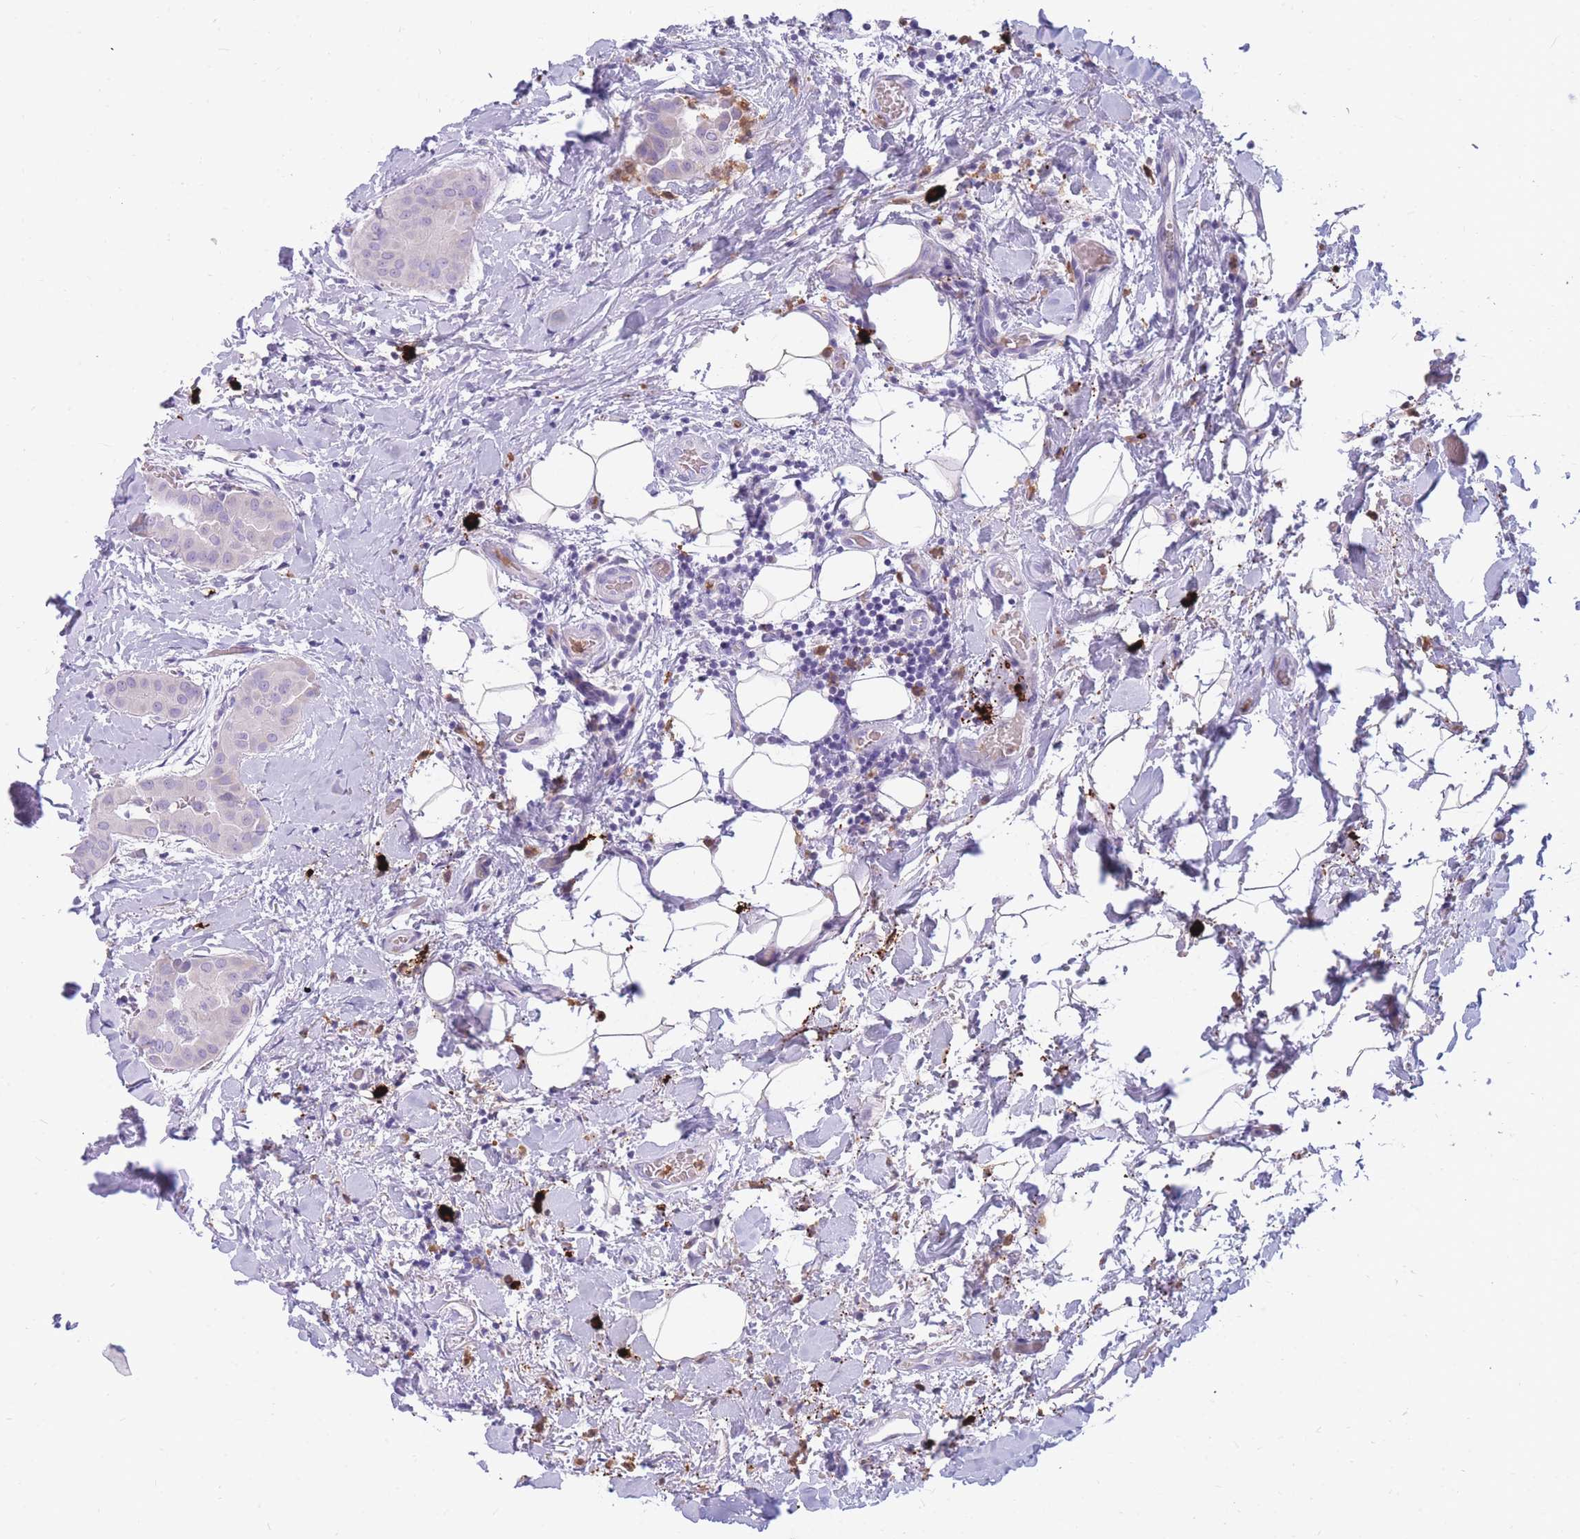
{"staining": {"intensity": "negative", "quantity": "none", "location": "none"}, "tissue": "thyroid cancer", "cell_type": "Tumor cells", "image_type": "cancer", "snomed": [{"axis": "morphology", "description": "Papillary adenocarcinoma, NOS"}, {"axis": "topography", "description": "Thyroid gland"}], "caption": "This histopathology image is of thyroid cancer (papillary adenocarcinoma) stained with immunohistochemistry (IHC) to label a protein in brown with the nuclei are counter-stained blue. There is no positivity in tumor cells.", "gene": "TPSAB1", "patient": {"sex": "male", "age": 33}}